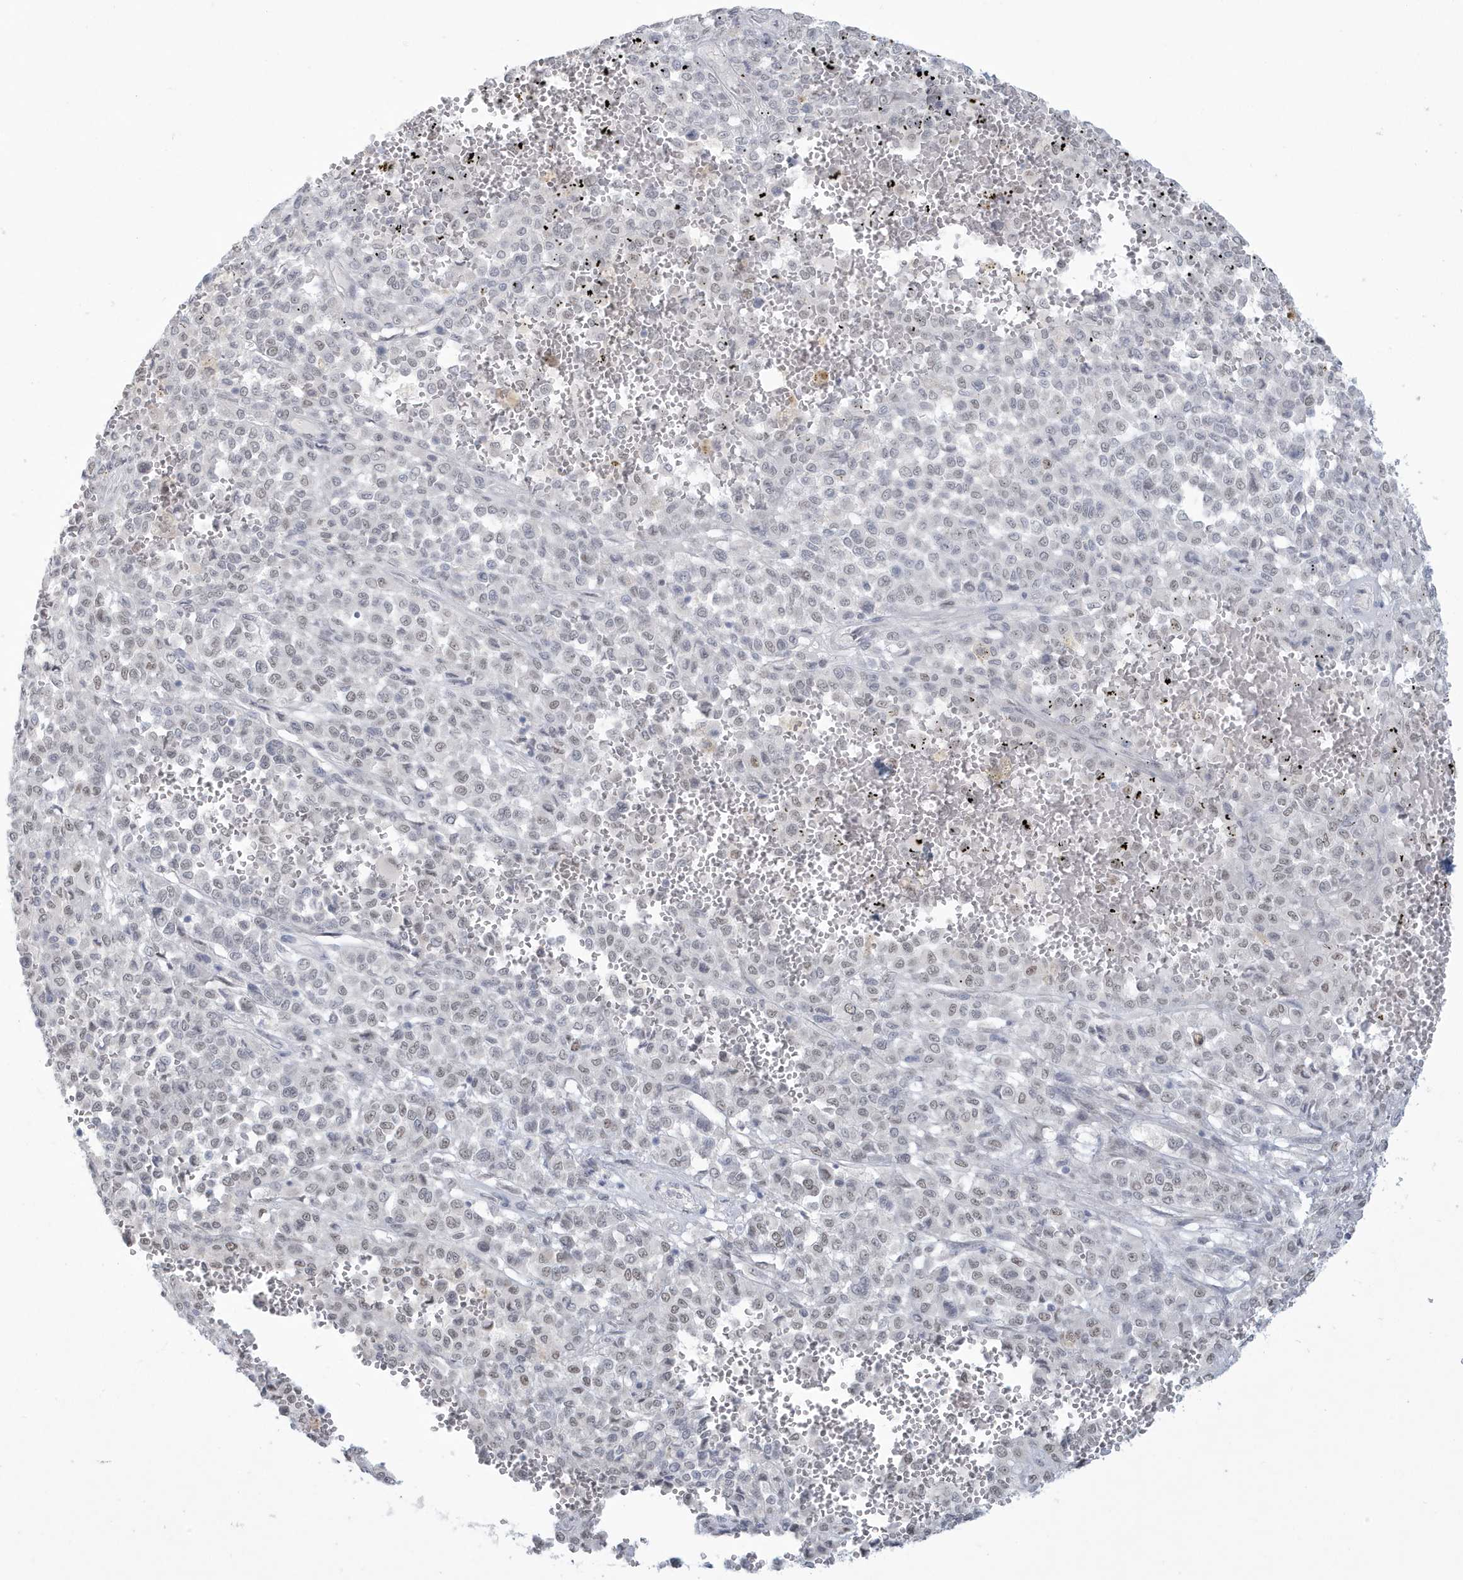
{"staining": {"intensity": "negative", "quantity": "none", "location": "none"}, "tissue": "melanoma", "cell_type": "Tumor cells", "image_type": "cancer", "snomed": [{"axis": "morphology", "description": "Malignant melanoma, Metastatic site"}, {"axis": "topography", "description": "Pancreas"}], "caption": "Protein analysis of malignant melanoma (metastatic site) reveals no significant expression in tumor cells.", "gene": "HERC6", "patient": {"sex": "female", "age": 30}}